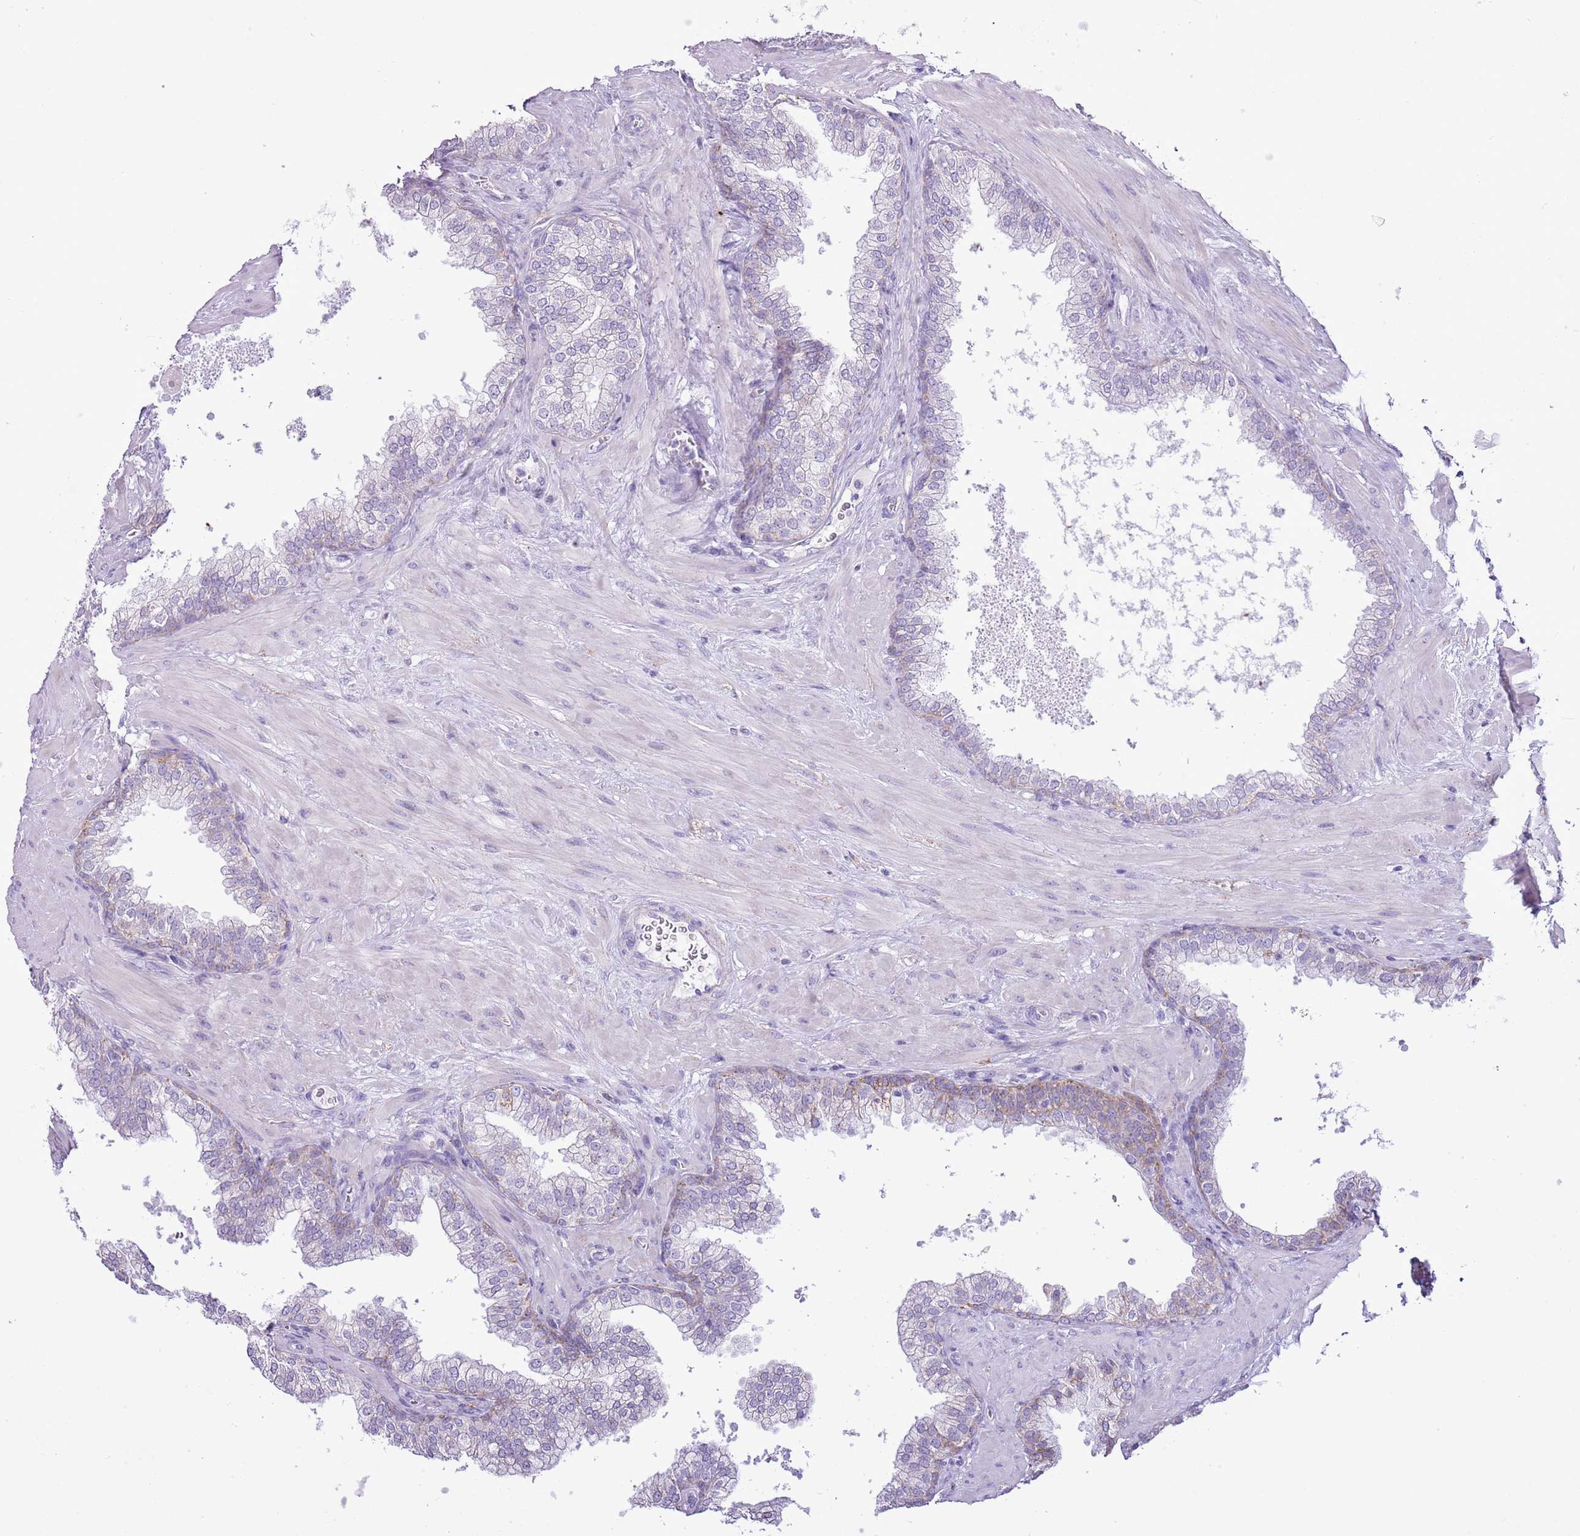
{"staining": {"intensity": "weak", "quantity": "<25%", "location": "cytoplasmic/membranous"}, "tissue": "prostate", "cell_type": "Glandular cells", "image_type": "normal", "snomed": [{"axis": "morphology", "description": "Normal tissue, NOS"}, {"axis": "topography", "description": "Prostate"}], "caption": "Prostate stained for a protein using IHC exhibits no staining glandular cells.", "gene": "SLC23A1", "patient": {"sex": "male", "age": 60}}